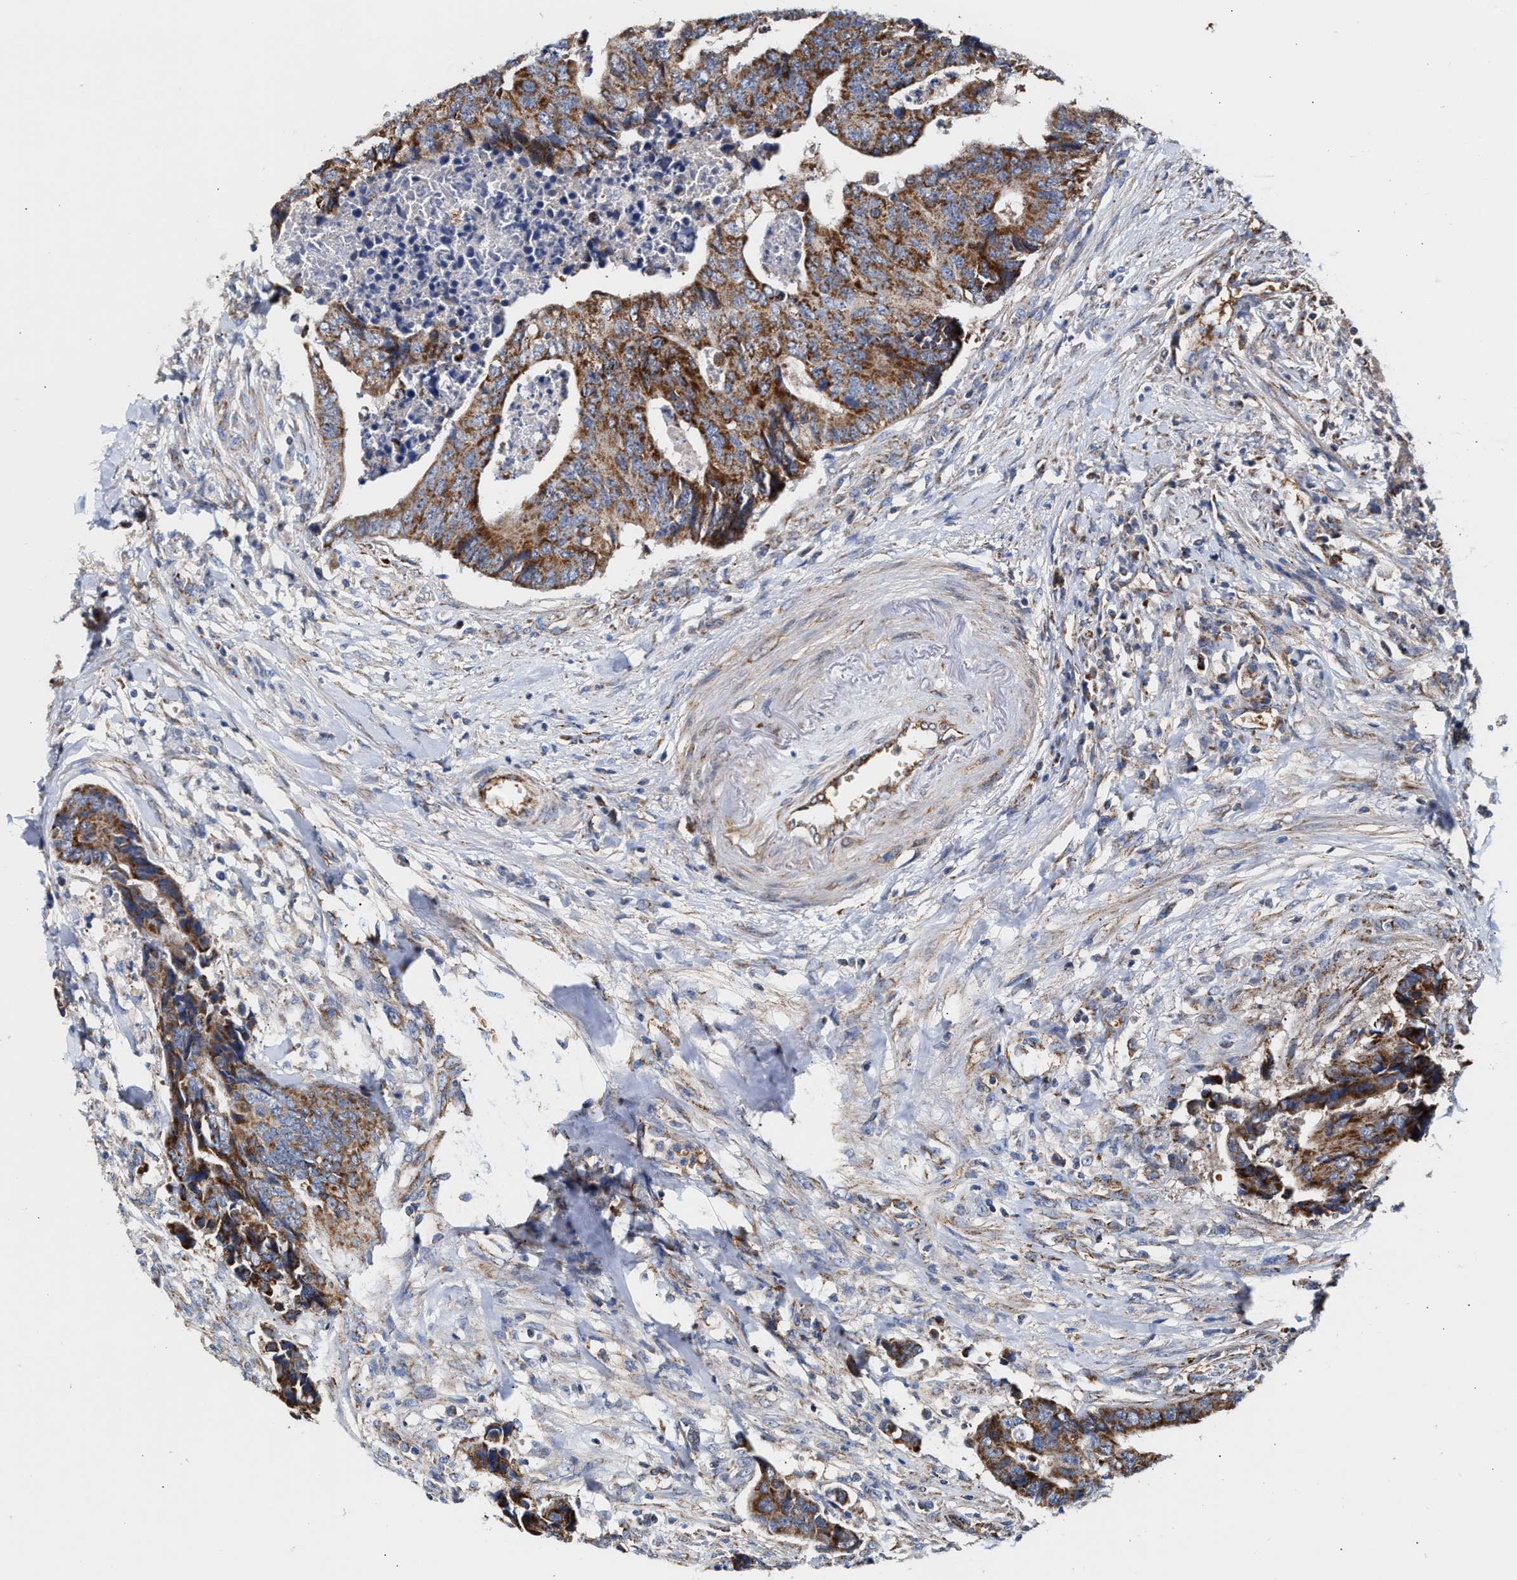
{"staining": {"intensity": "strong", "quantity": ">75%", "location": "cytoplasmic/membranous"}, "tissue": "colorectal cancer", "cell_type": "Tumor cells", "image_type": "cancer", "snomed": [{"axis": "morphology", "description": "Adenocarcinoma, NOS"}, {"axis": "topography", "description": "Rectum"}], "caption": "Strong cytoplasmic/membranous staining is identified in approximately >75% of tumor cells in colorectal adenocarcinoma. Immunohistochemistry stains the protein in brown and the nuclei are stained blue.", "gene": "MECR", "patient": {"sex": "male", "age": 84}}